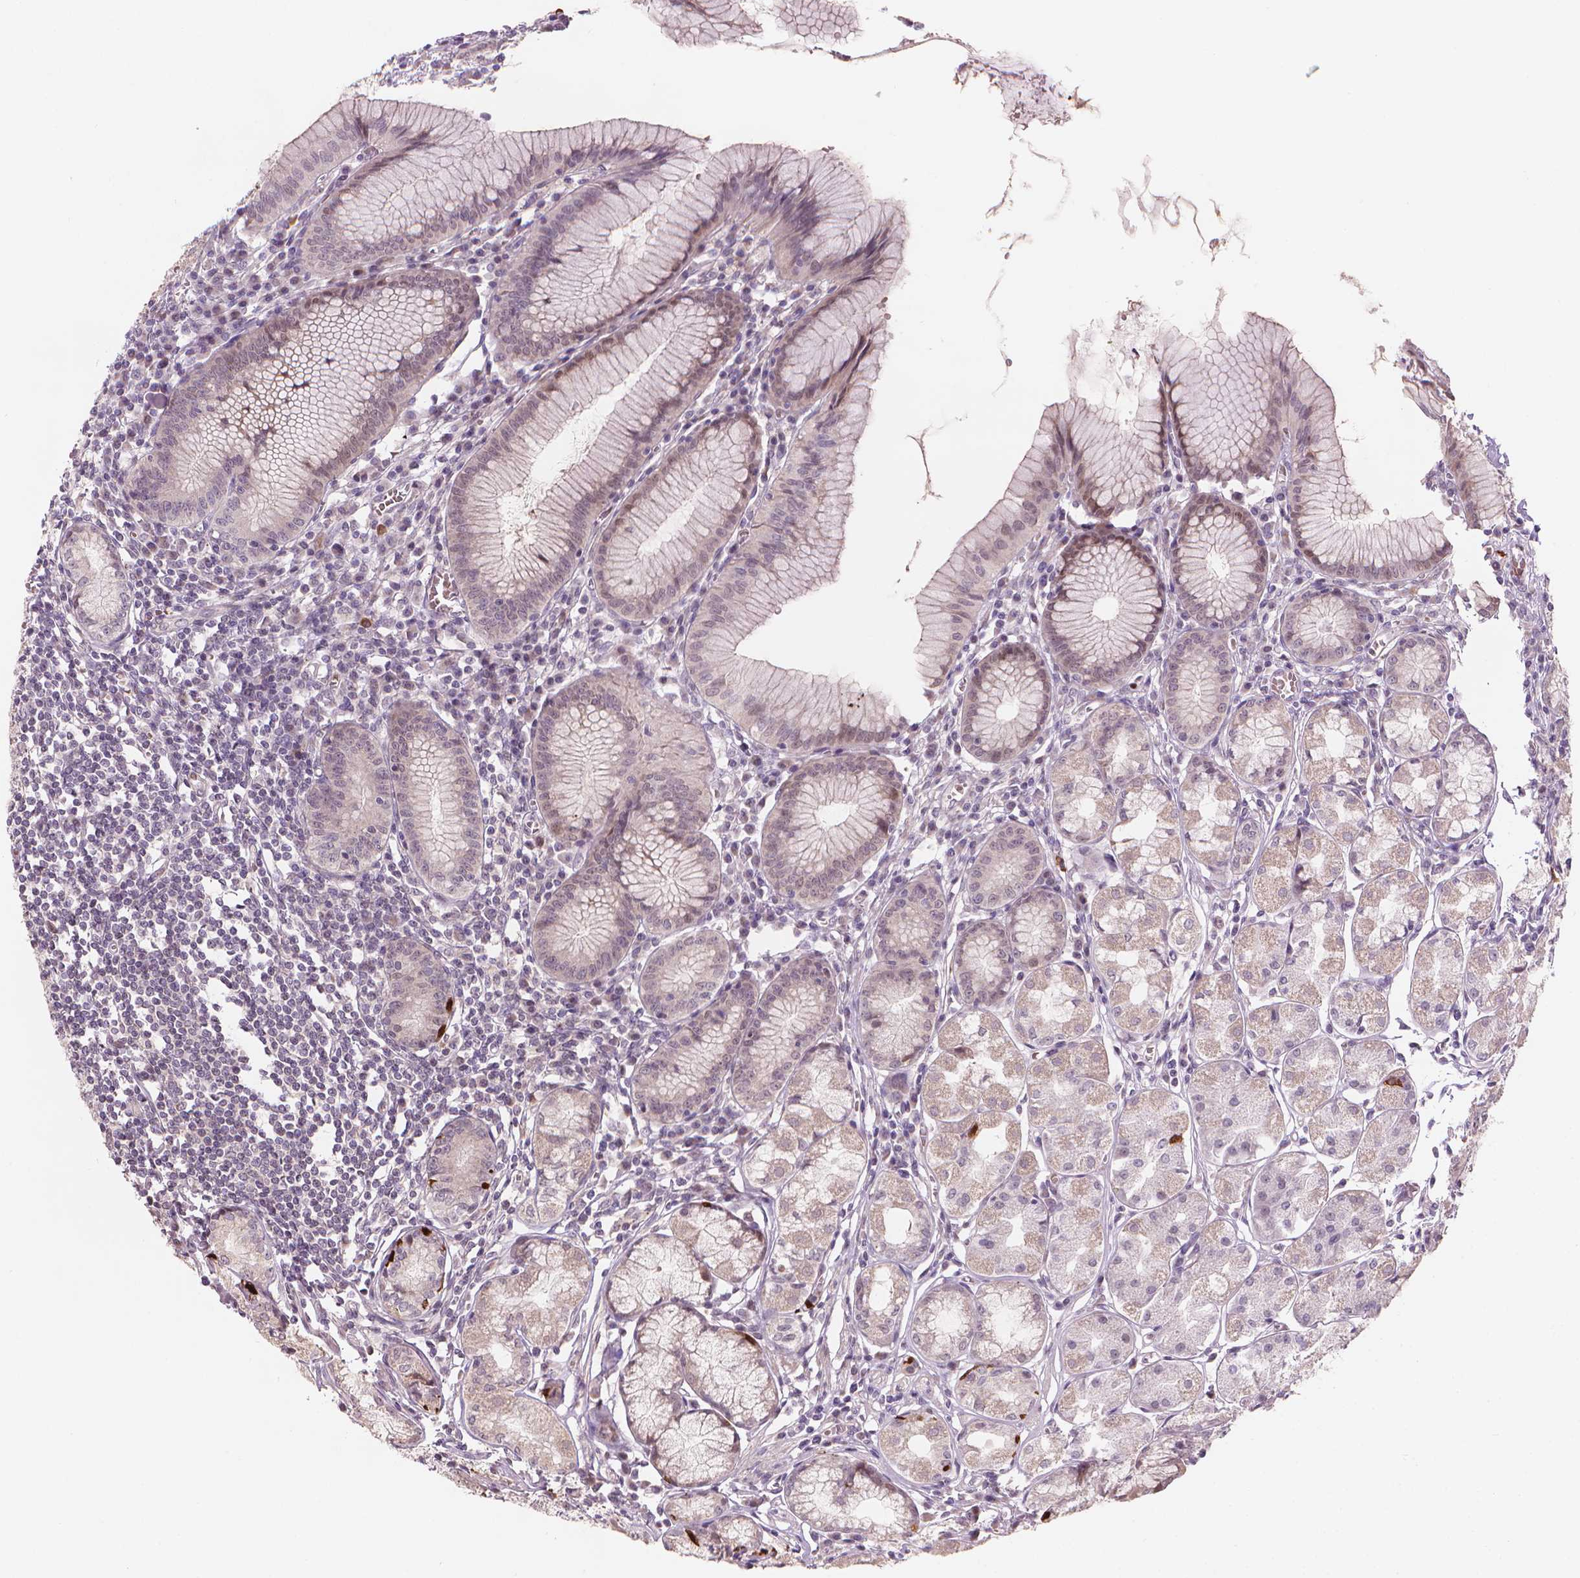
{"staining": {"intensity": "weak", "quantity": "<25%", "location": "nuclear"}, "tissue": "stomach", "cell_type": "Glandular cells", "image_type": "normal", "snomed": [{"axis": "morphology", "description": "Normal tissue, NOS"}, {"axis": "topography", "description": "Stomach"}], "caption": "A micrograph of stomach stained for a protein exhibits no brown staining in glandular cells. (DAB immunohistochemistry (IHC), high magnification).", "gene": "IFFO1", "patient": {"sex": "male", "age": 55}}